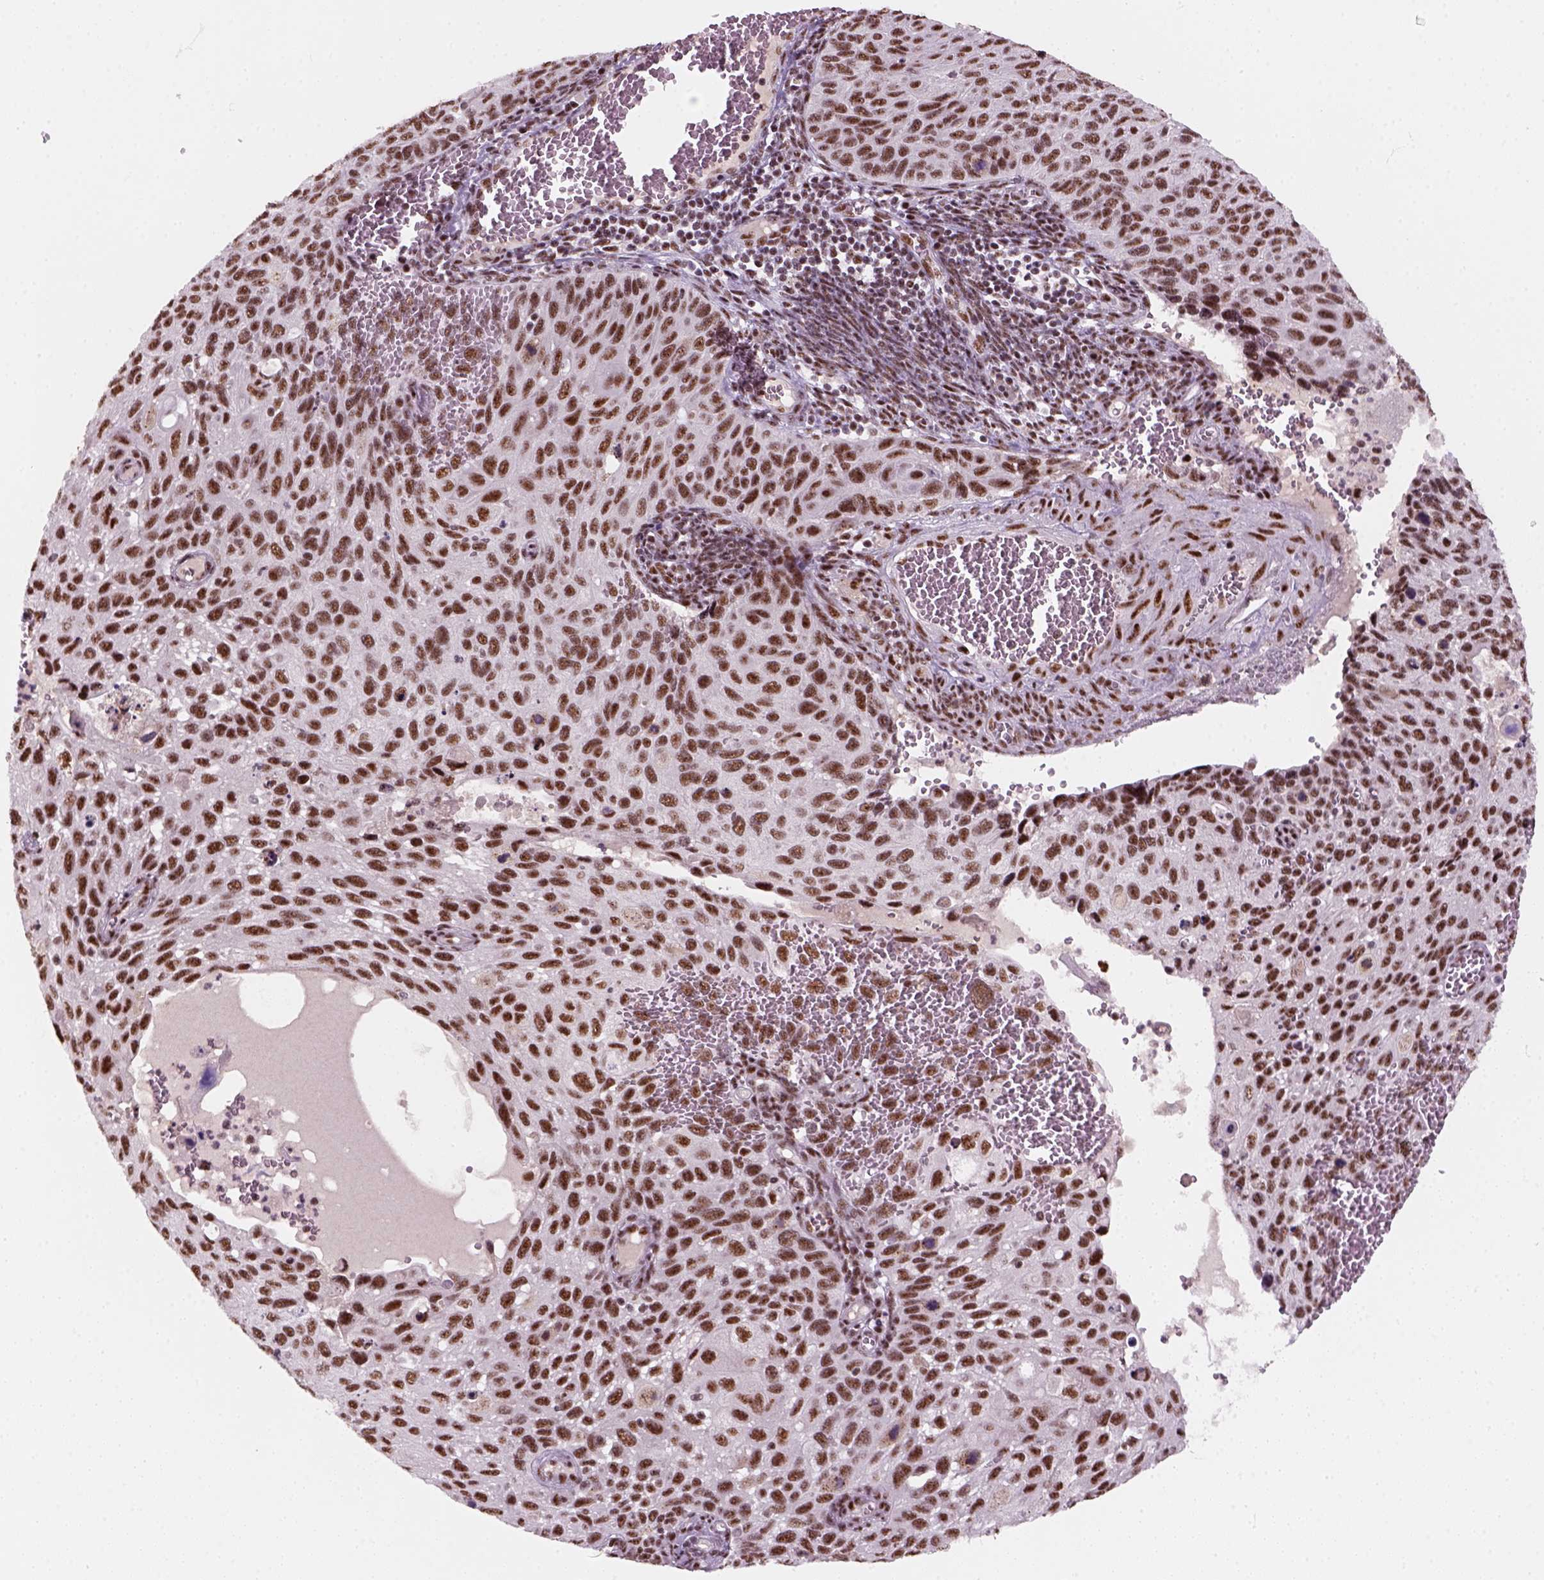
{"staining": {"intensity": "moderate", "quantity": ">75%", "location": "nuclear"}, "tissue": "cervical cancer", "cell_type": "Tumor cells", "image_type": "cancer", "snomed": [{"axis": "morphology", "description": "Squamous cell carcinoma, NOS"}, {"axis": "topography", "description": "Cervix"}], "caption": "Cervical cancer (squamous cell carcinoma) stained for a protein (brown) shows moderate nuclear positive positivity in about >75% of tumor cells.", "gene": "GTF2F1", "patient": {"sex": "female", "age": 70}}